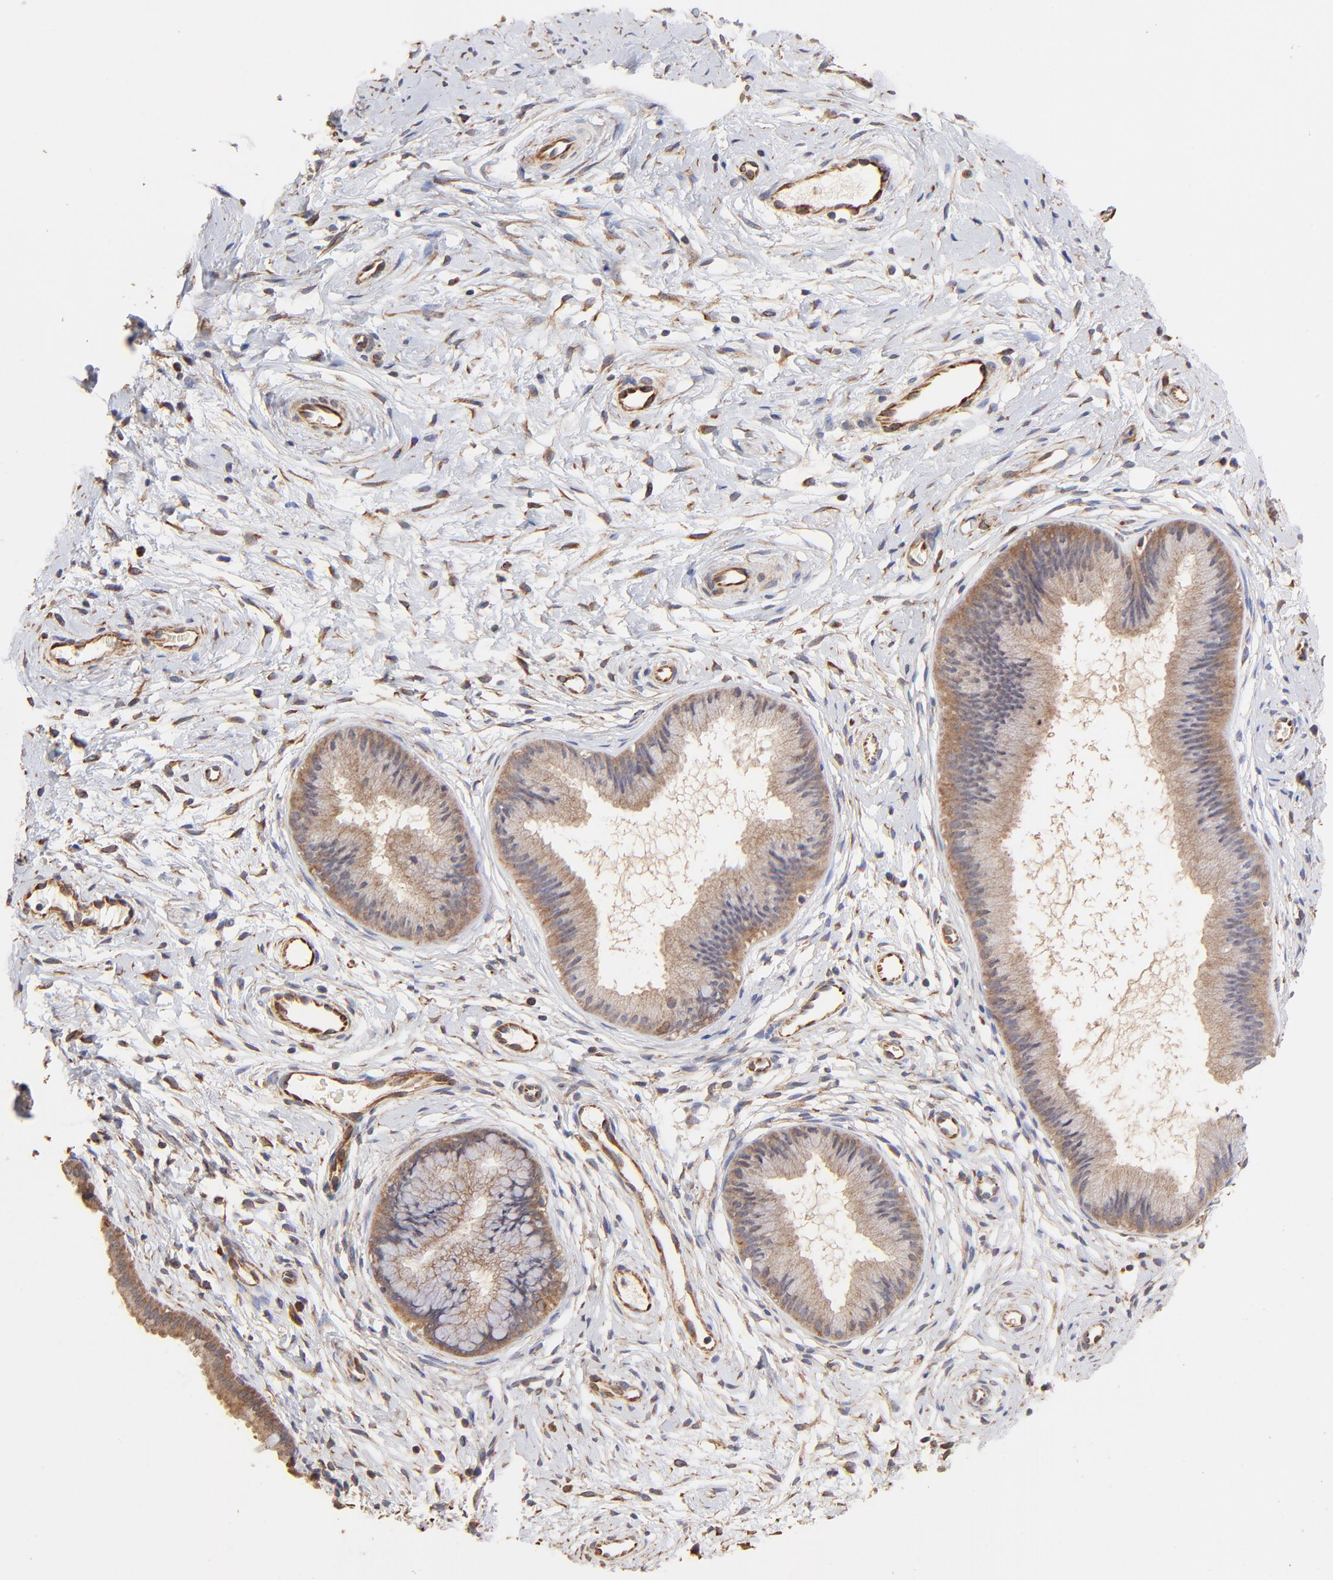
{"staining": {"intensity": "weak", "quantity": ">75%", "location": "cytoplasmic/membranous"}, "tissue": "cervix", "cell_type": "Glandular cells", "image_type": "normal", "snomed": [{"axis": "morphology", "description": "Normal tissue, NOS"}, {"axis": "topography", "description": "Cervix"}], "caption": "Glandular cells reveal low levels of weak cytoplasmic/membranous staining in approximately >75% of cells in benign human cervix.", "gene": "TNFAIP3", "patient": {"sex": "female", "age": 39}}